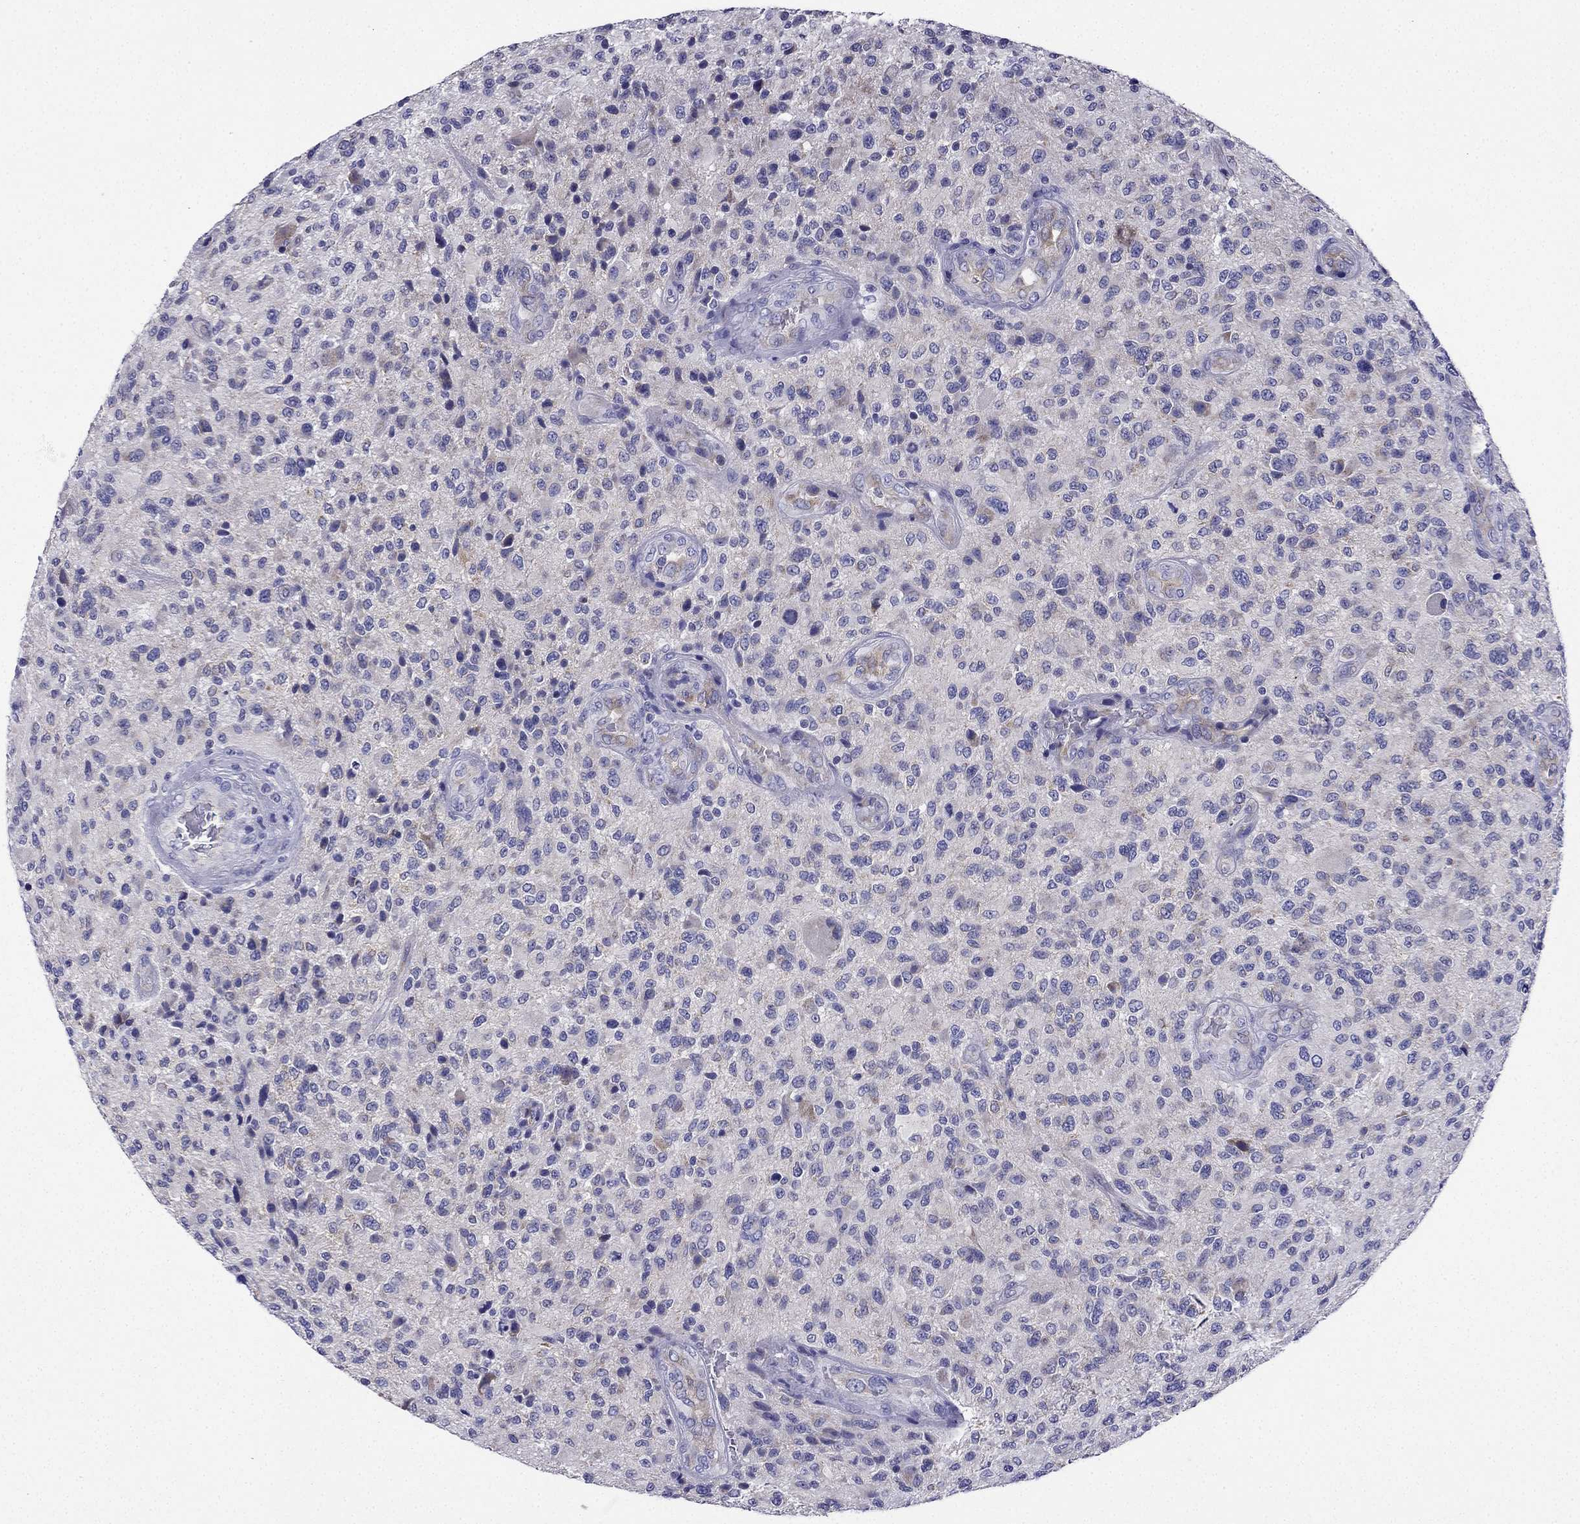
{"staining": {"intensity": "negative", "quantity": "none", "location": "none"}, "tissue": "glioma", "cell_type": "Tumor cells", "image_type": "cancer", "snomed": [{"axis": "morphology", "description": "Glioma, malignant, High grade"}, {"axis": "topography", "description": "Brain"}], "caption": "The immunohistochemistry image has no significant expression in tumor cells of glioma tissue.", "gene": "KIF5A", "patient": {"sex": "male", "age": 47}}